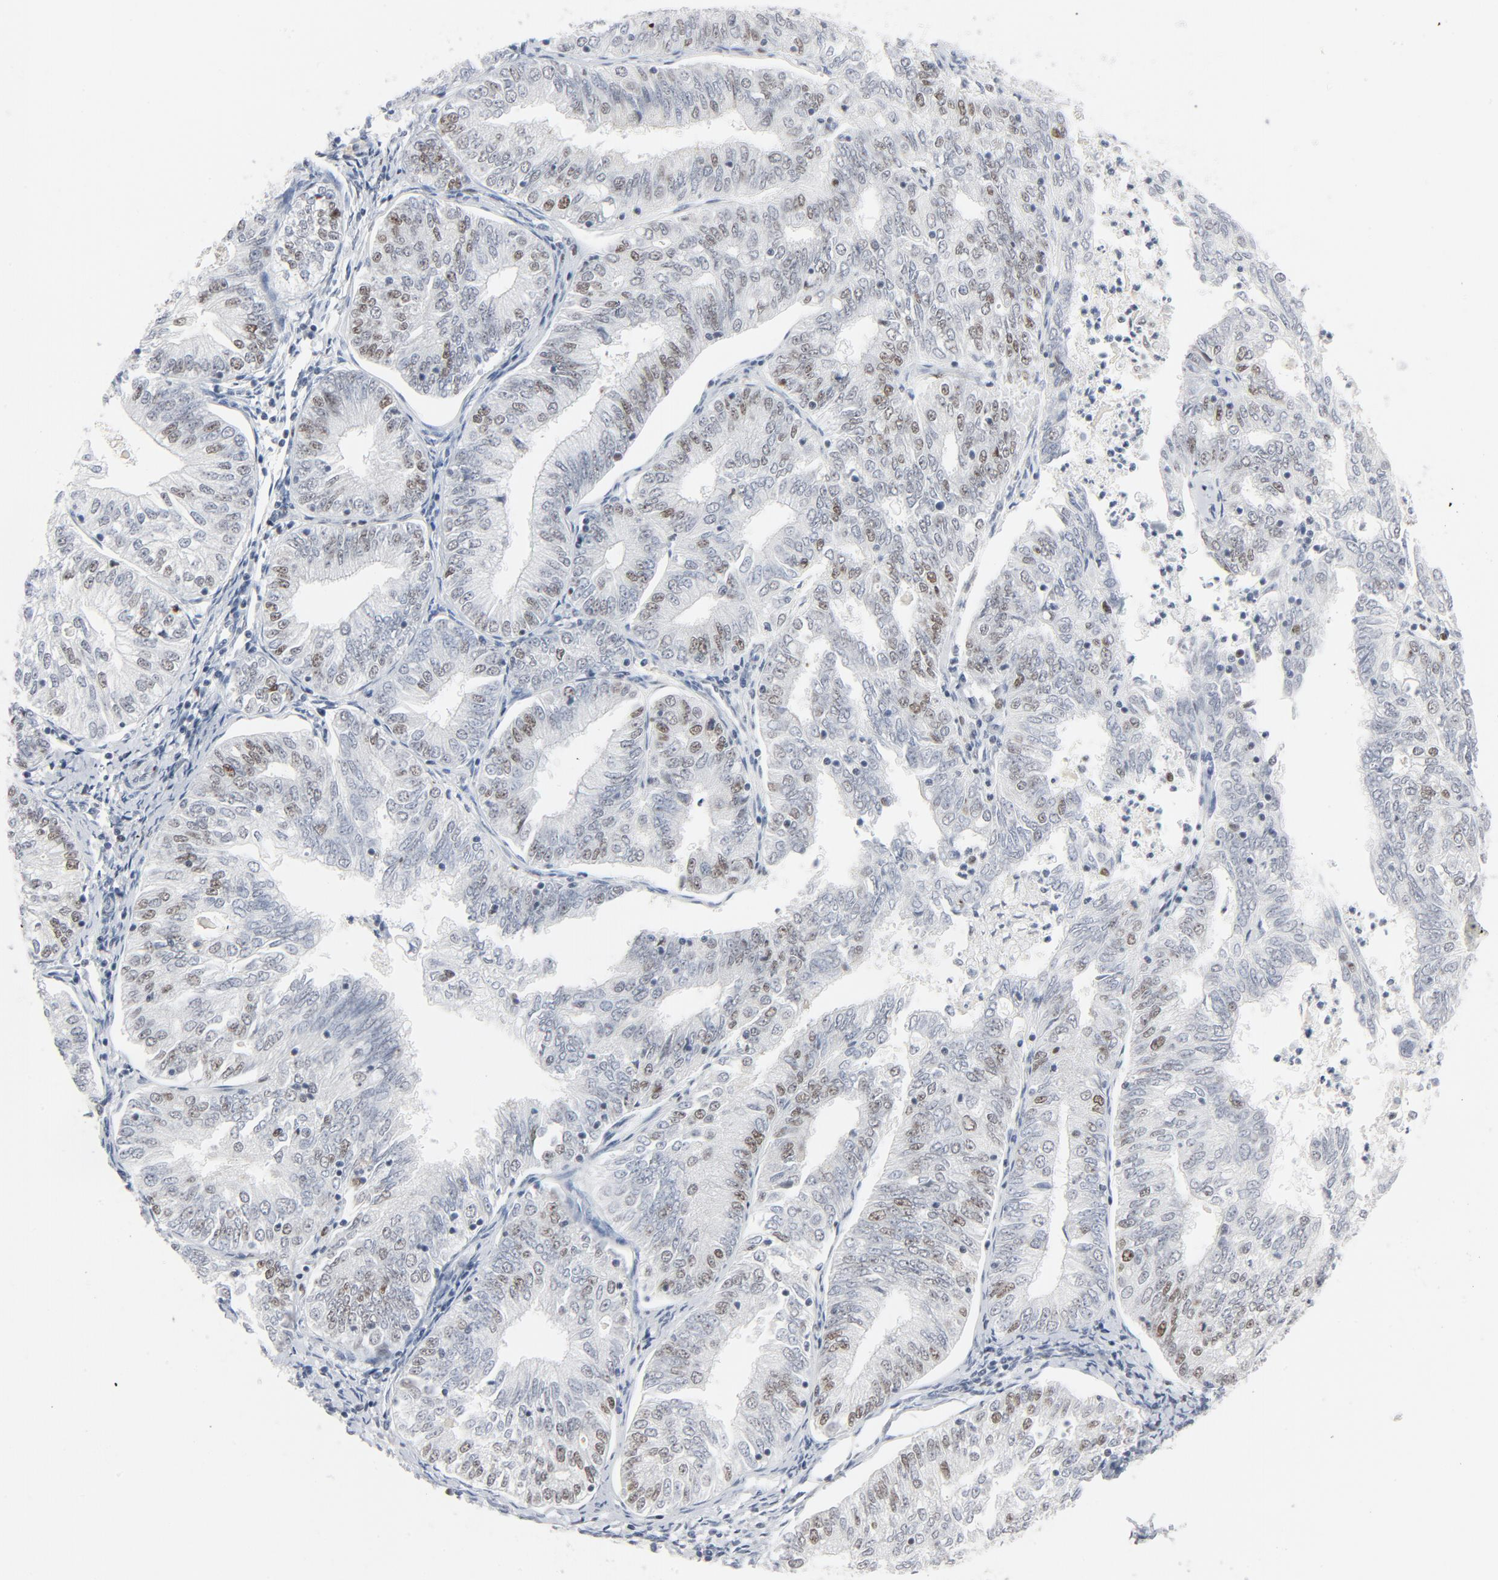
{"staining": {"intensity": "moderate", "quantity": "<25%", "location": "nuclear"}, "tissue": "endometrial cancer", "cell_type": "Tumor cells", "image_type": "cancer", "snomed": [{"axis": "morphology", "description": "Adenocarcinoma, NOS"}, {"axis": "topography", "description": "Endometrium"}], "caption": "An image showing moderate nuclear expression in about <25% of tumor cells in adenocarcinoma (endometrial), as visualized by brown immunohistochemical staining.", "gene": "POLD1", "patient": {"sex": "female", "age": 69}}